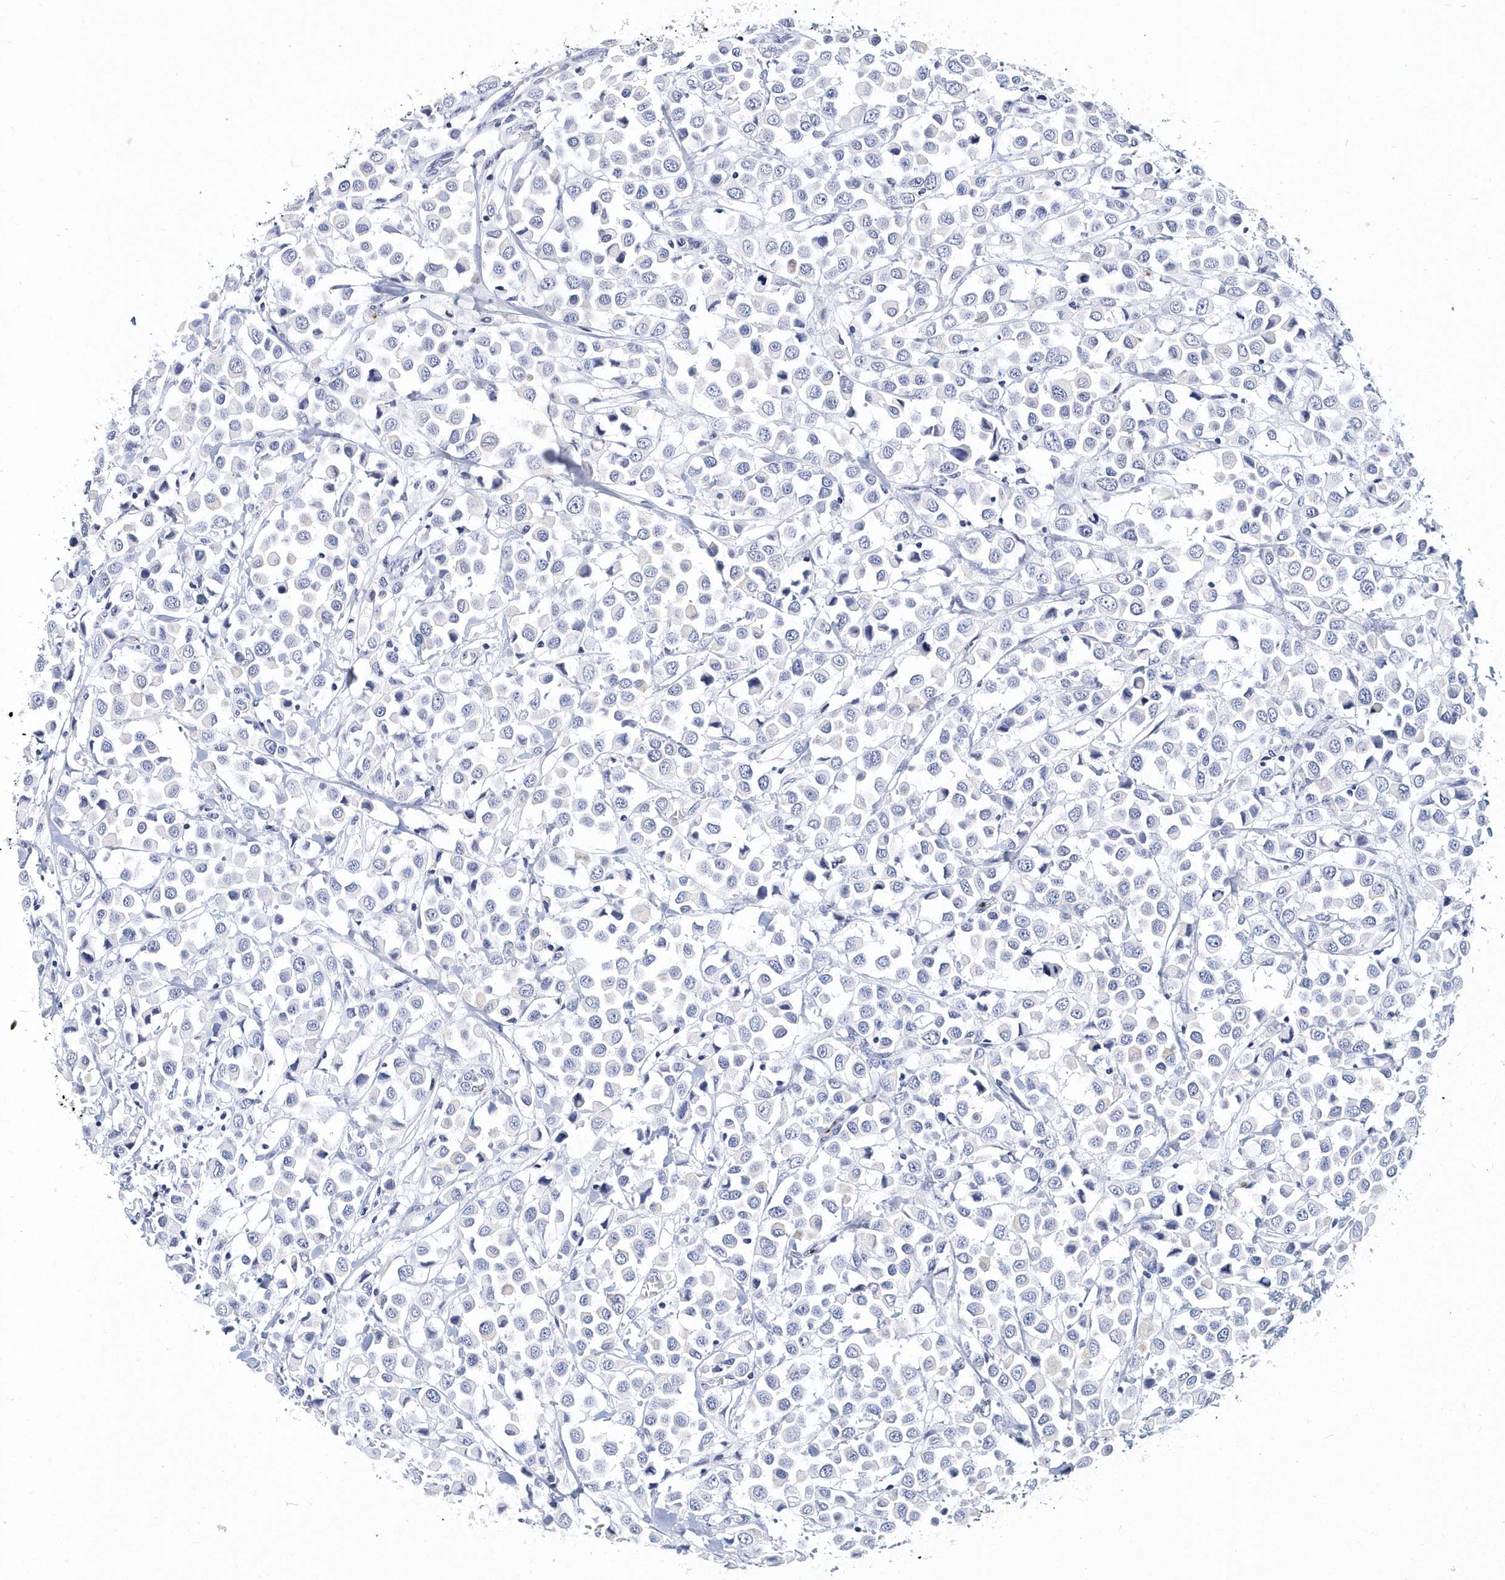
{"staining": {"intensity": "negative", "quantity": "none", "location": "none"}, "tissue": "breast cancer", "cell_type": "Tumor cells", "image_type": "cancer", "snomed": [{"axis": "morphology", "description": "Duct carcinoma"}, {"axis": "topography", "description": "Breast"}], "caption": "This is an immunohistochemistry (IHC) image of human intraductal carcinoma (breast). There is no staining in tumor cells.", "gene": "ITGA2B", "patient": {"sex": "female", "age": 61}}